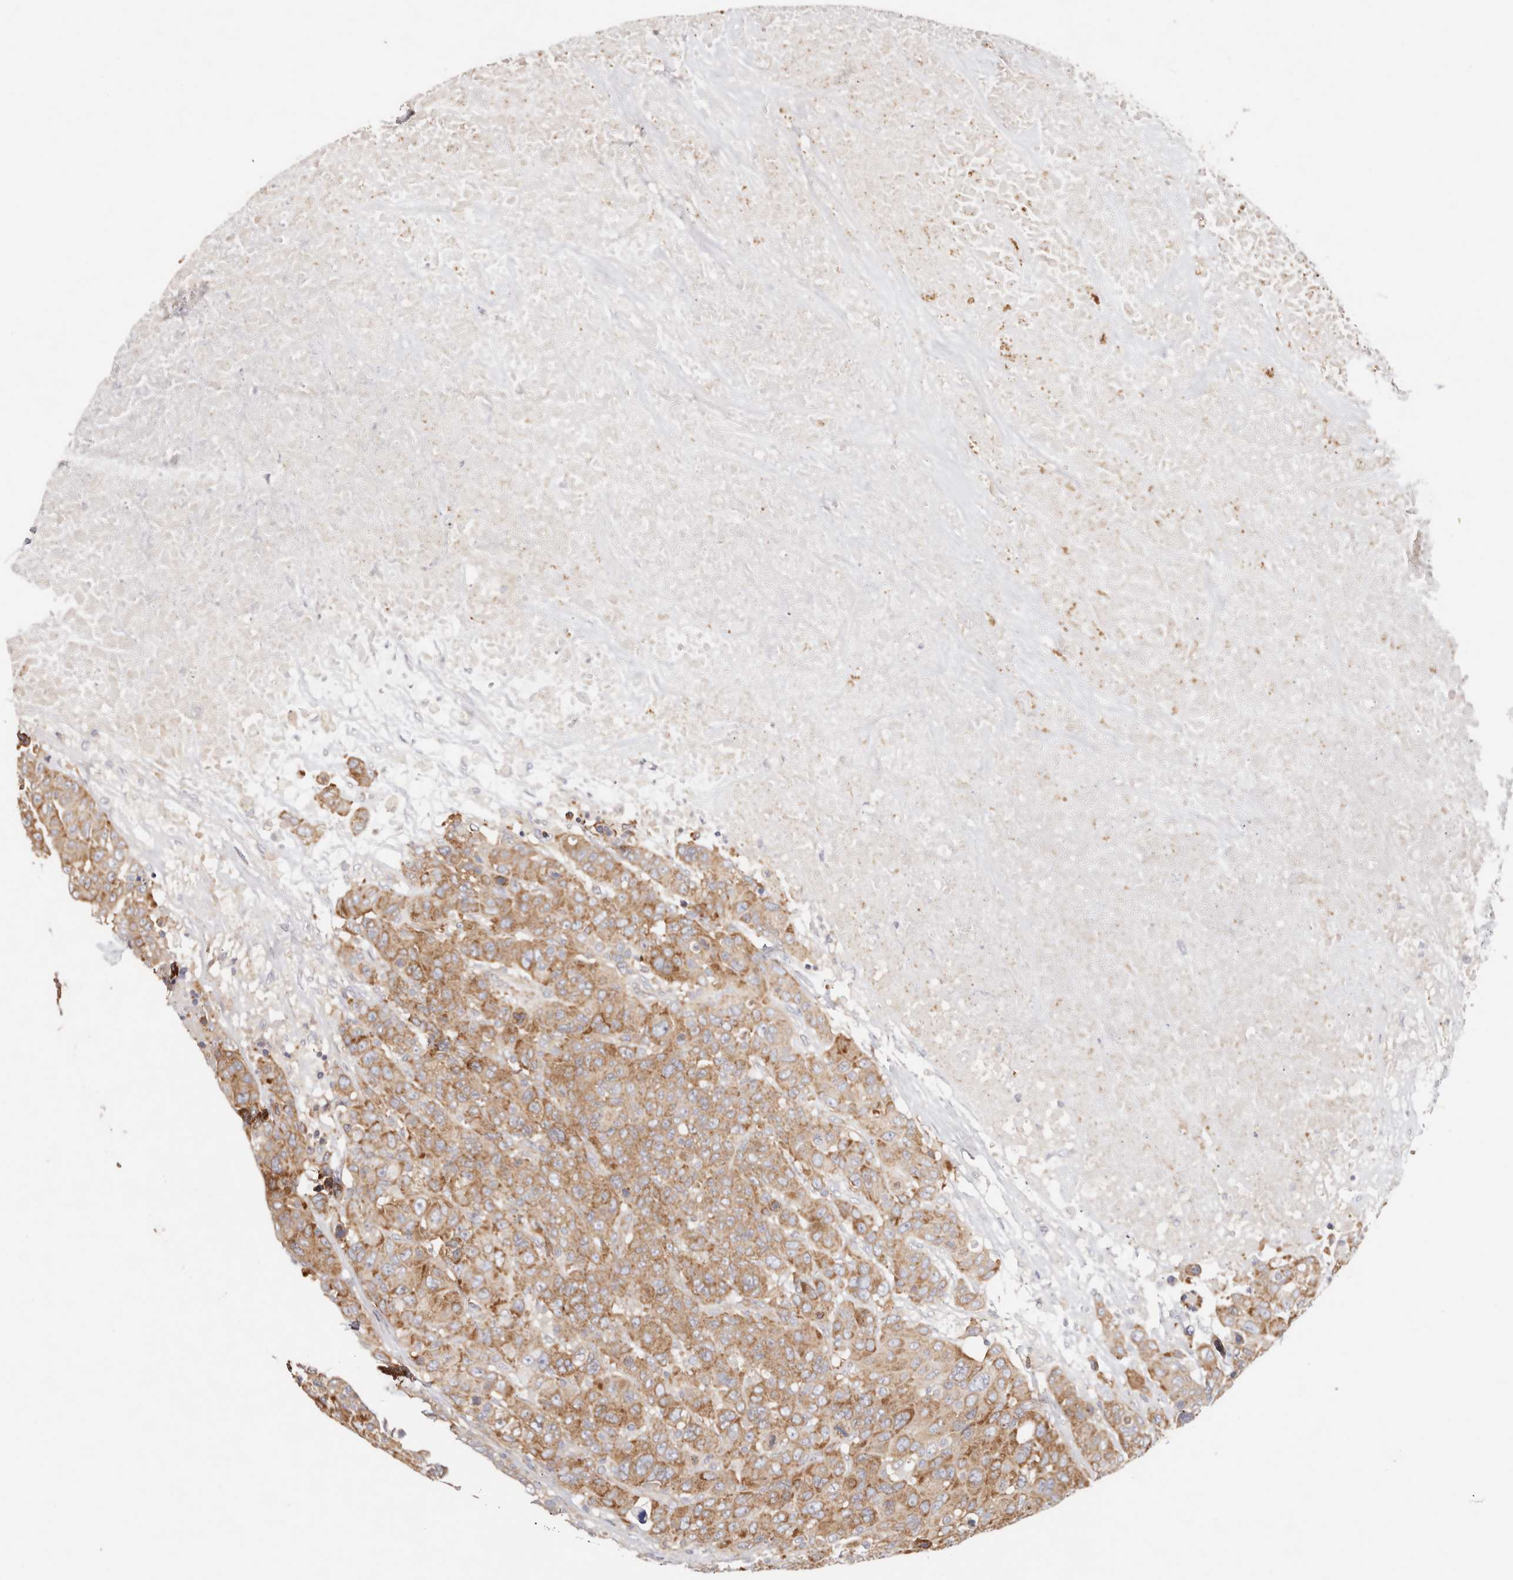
{"staining": {"intensity": "moderate", "quantity": ">75%", "location": "cytoplasmic/membranous"}, "tissue": "breast cancer", "cell_type": "Tumor cells", "image_type": "cancer", "snomed": [{"axis": "morphology", "description": "Duct carcinoma"}, {"axis": "topography", "description": "Breast"}], "caption": "Breast cancer stained with a protein marker exhibits moderate staining in tumor cells.", "gene": "GNA13", "patient": {"sex": "female", "age": 37}}